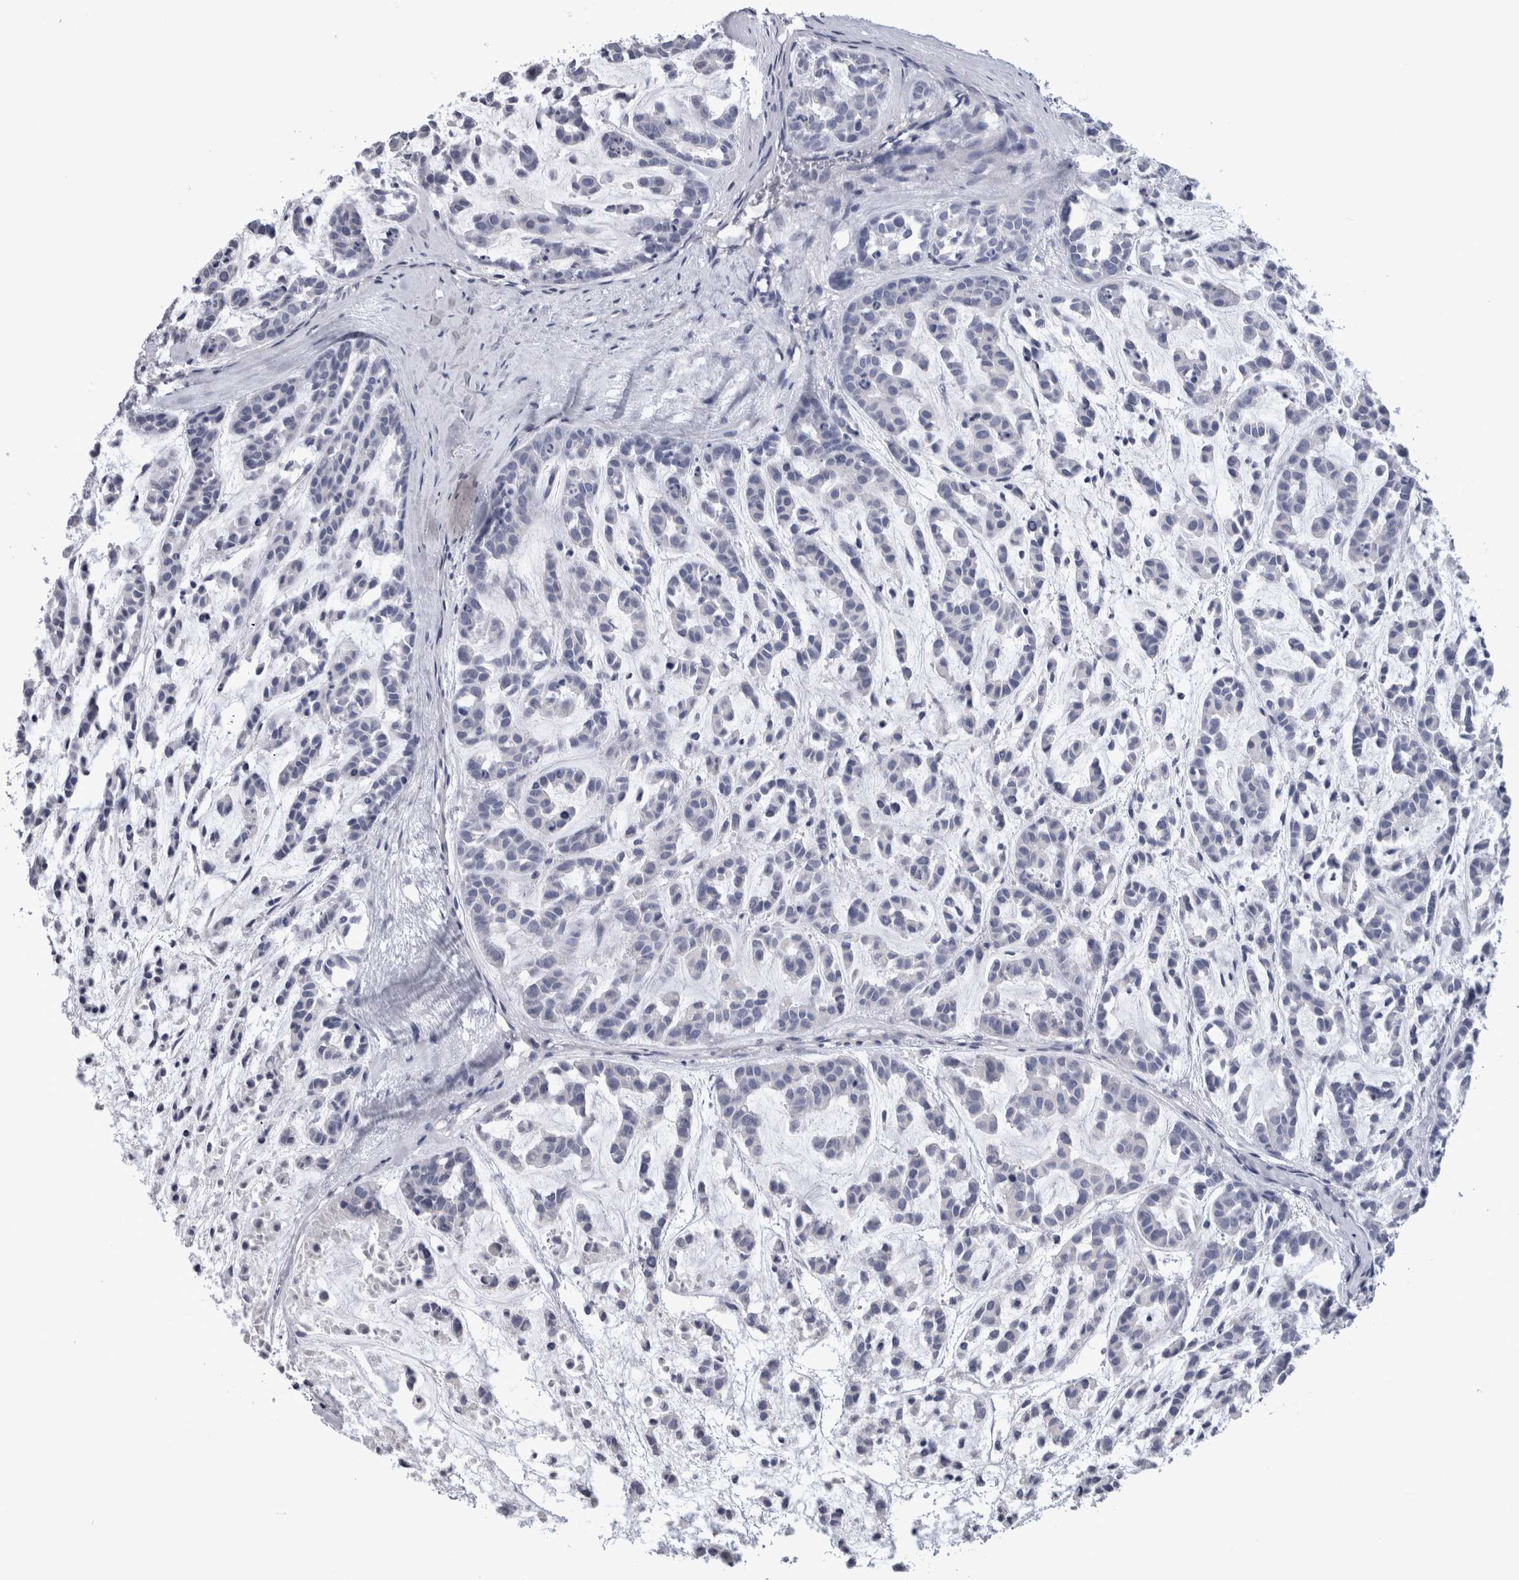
{"staining": {"intensity": "negative", "quantity": "none", "location": "none"}, "tissue": "head and neck cancer", "cell_type": "Tumor cells", "image_type": "cancer", "snomed": [{"axis": "morphology", "description": "Adenocarcinoma, NOS"}, {"axis": "morphology", "description": "Adenoma, NOS"}, {"axis": "topography", "description": "Head-Neck"}], "caption": "Micrograph shows no significant protein staining in tumor cells of head and neck cancer.", "gene": "PAX5", "patient": {"sex": "female", "age": 55}}